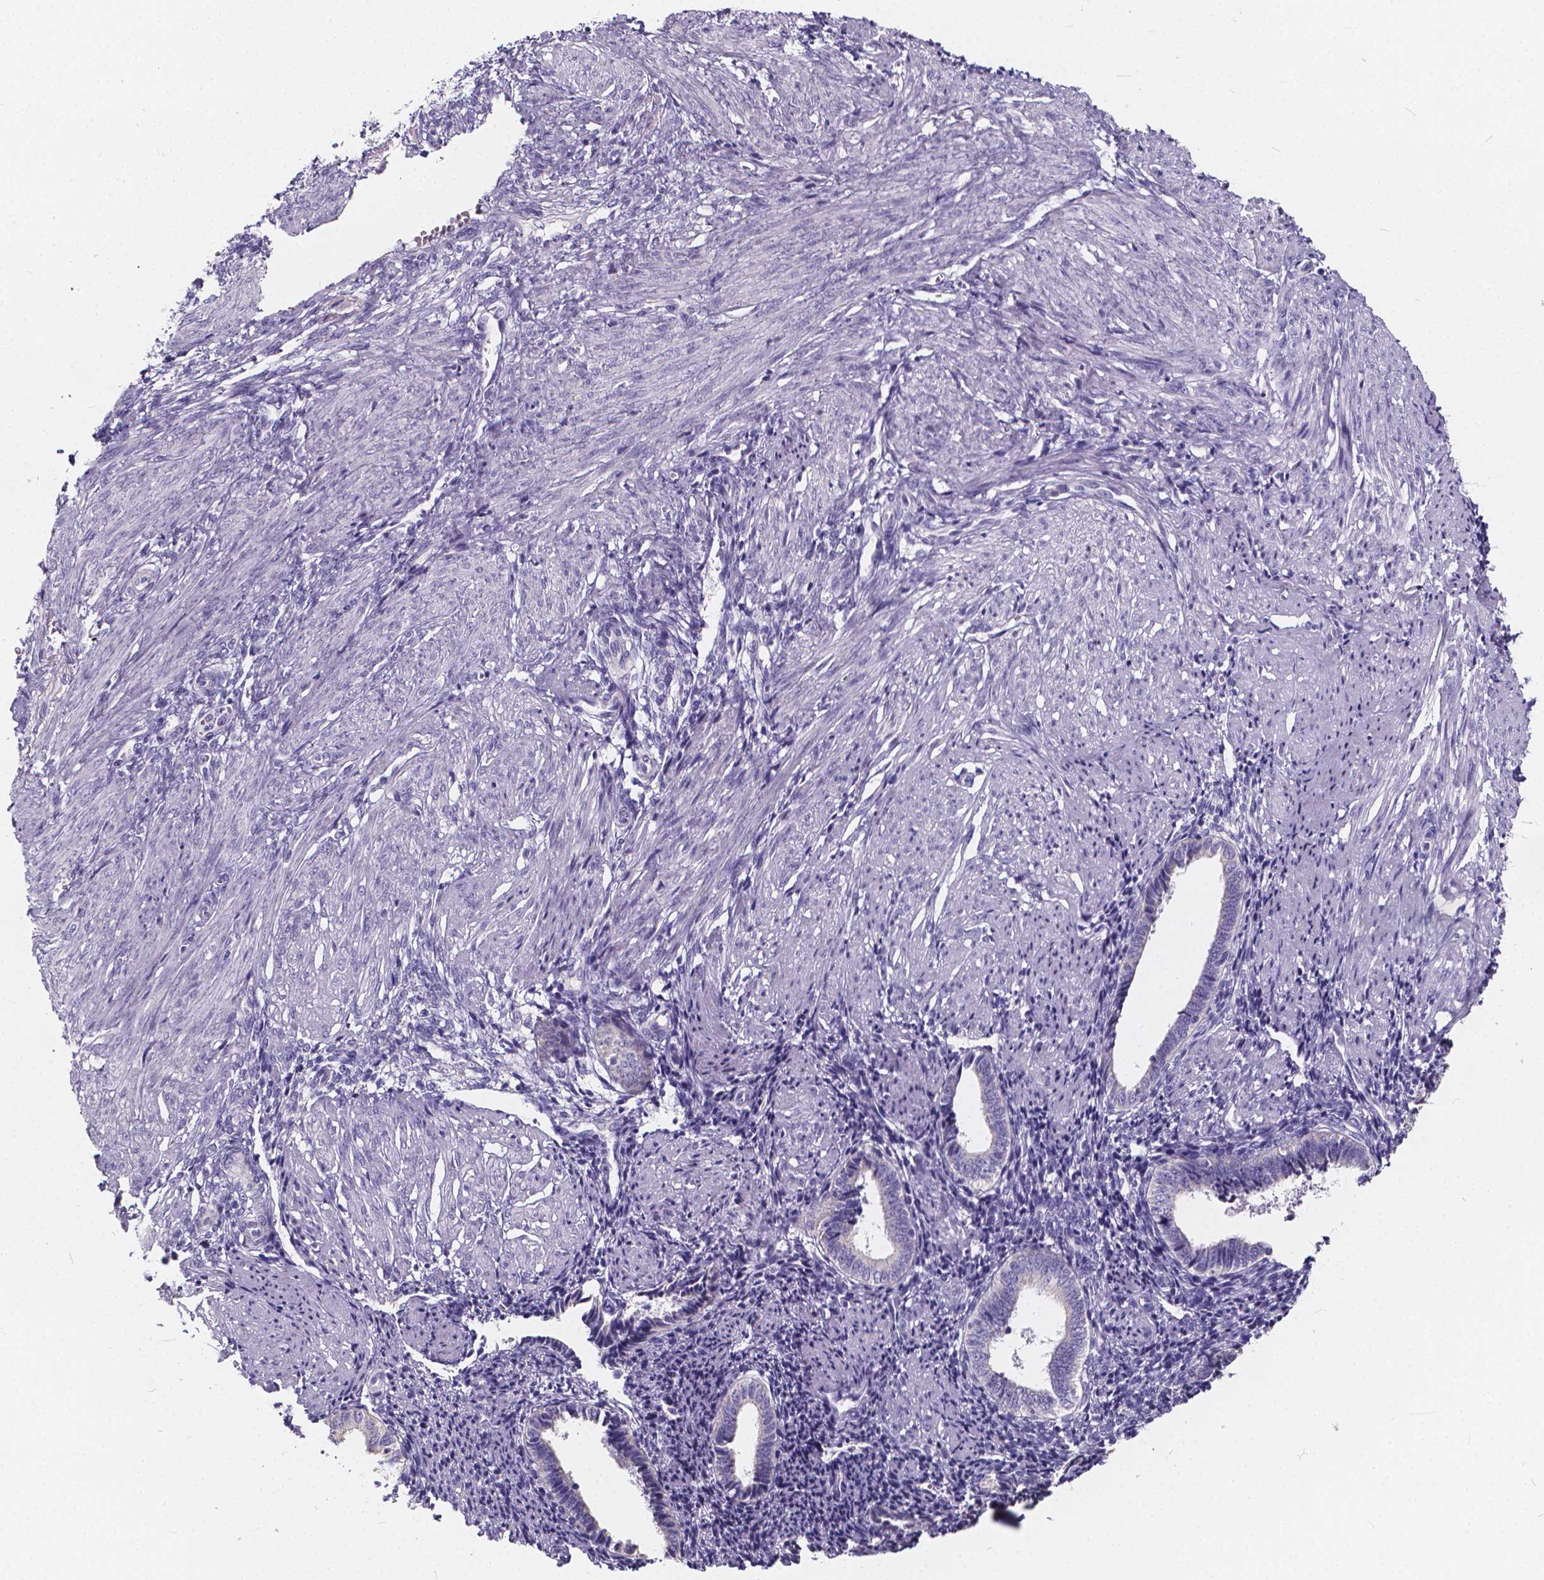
{"staining": {"intensity": "negative", "quantity": "none", "location": "none"}, "tissue": "endometrium", "cell_type": "Cells in endometrial stroma", "image_type": "normal", "snomed": [{"axis": "morphology", "description": "Normal tissue, NOS"}, {"axis": "topography", "description": "Endometrium"}], "caption": "High magnification brightfield microscopy of benign endometrium stained with DAB (brown) and counterstained with hematoxylin (blue): cells in endometrial stroma show no significant staining. (DAB immunohistochemistry (IHC) visualized using brightfield microscopy, high magnification).", "gene": "SPEF2", "patient": {"sex": "female", "age": 42}}